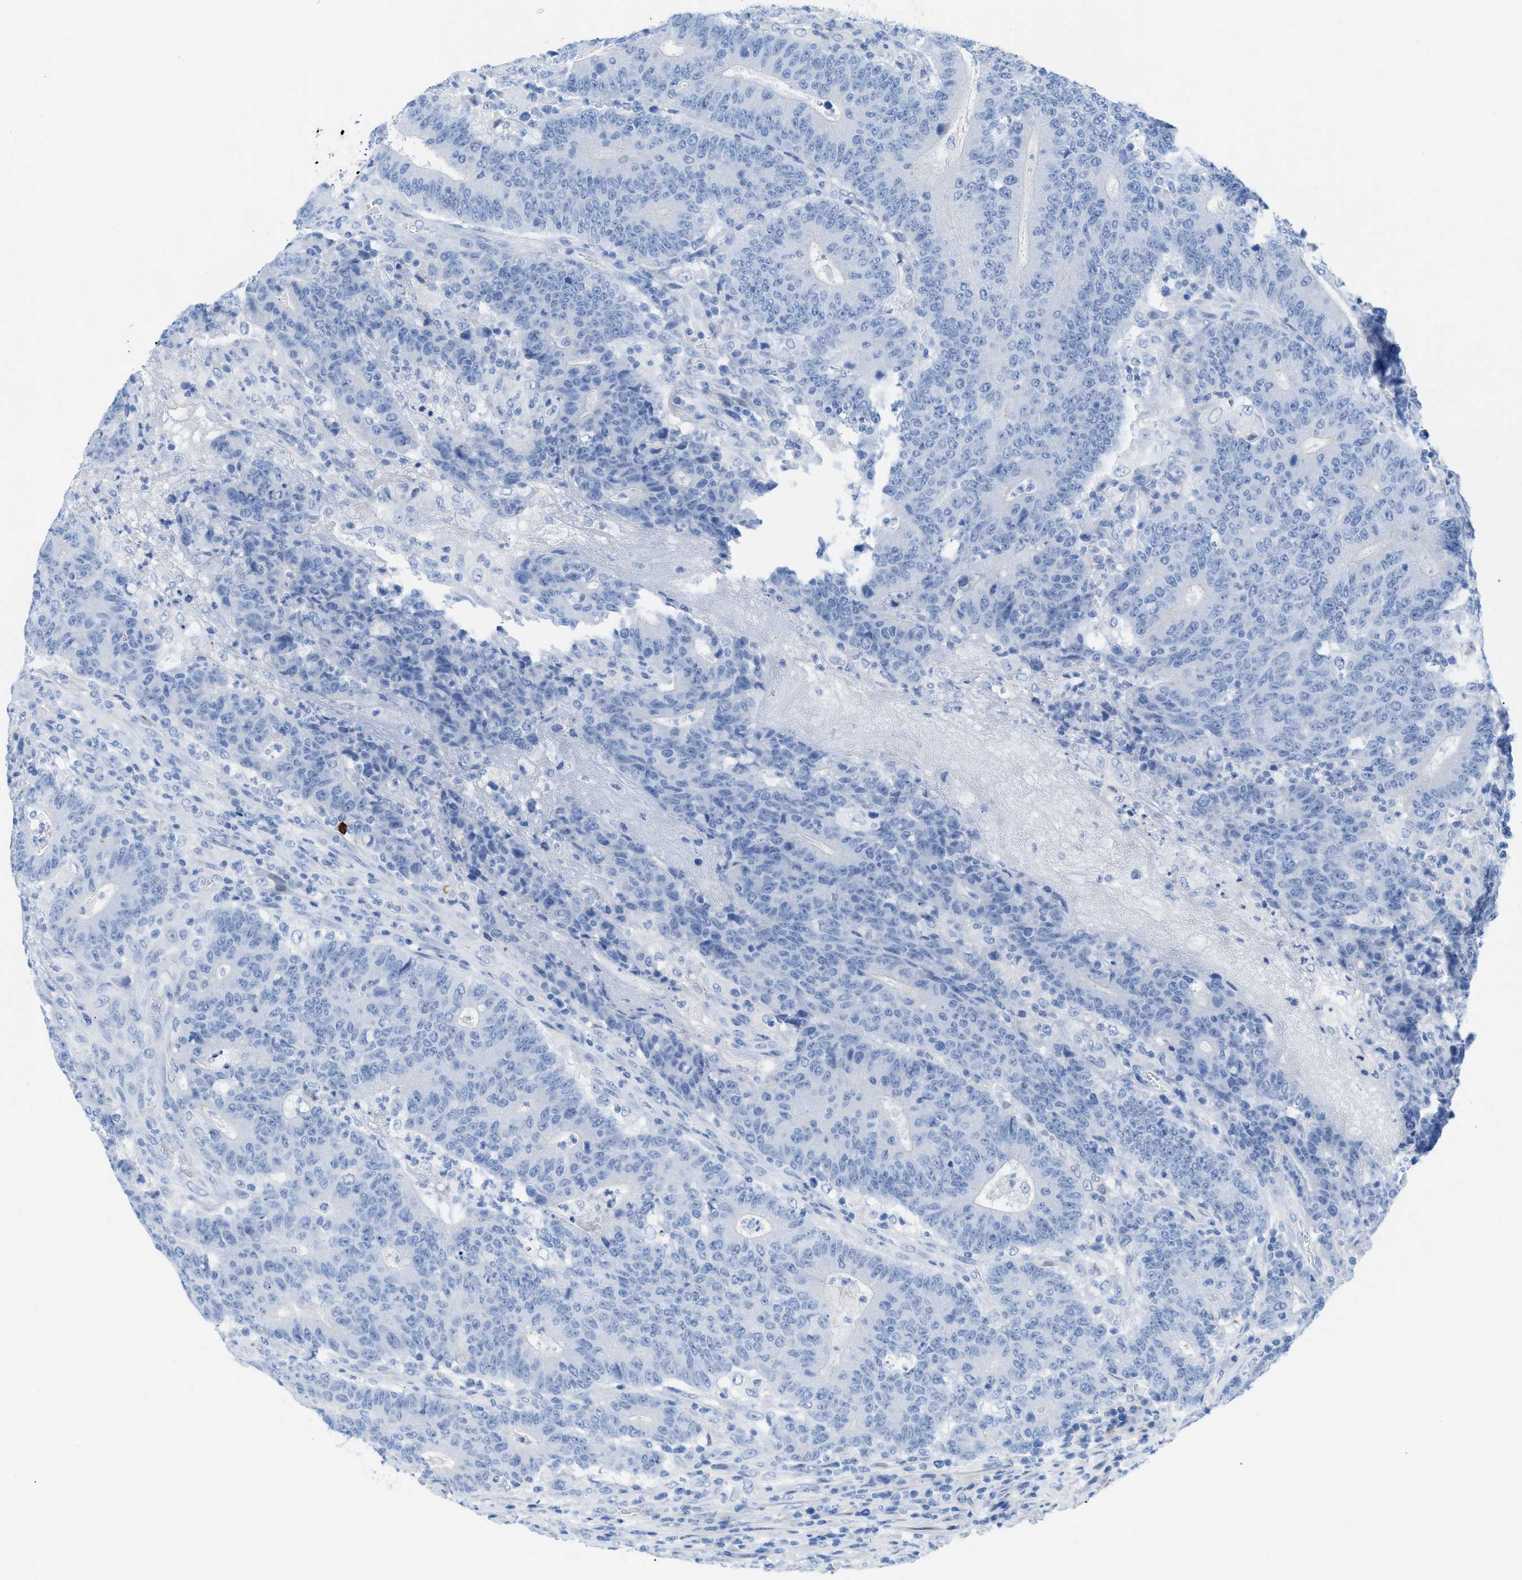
{"staining": {"intensity": "negative", "quantity": "none", "location": "none"}, "tissue": "colorectal cancer", "cell_type": "Tumor cells", "image_type": "cancer", "snomed": [{"axis": "morphology", "description": "Normal tissue, NOS"}, {"axis": "morphology", "description": "Adenocarcinoma, NOS"}, {"axis": "topography", "description": "Colon"}], "caption": "This is an immunohistochemistry (IHC) micrograph of colorectal cancer. There is no staining in tumor cells.", "gene": "TCL1A", "patient": {"sex": "female", "age": 75}}